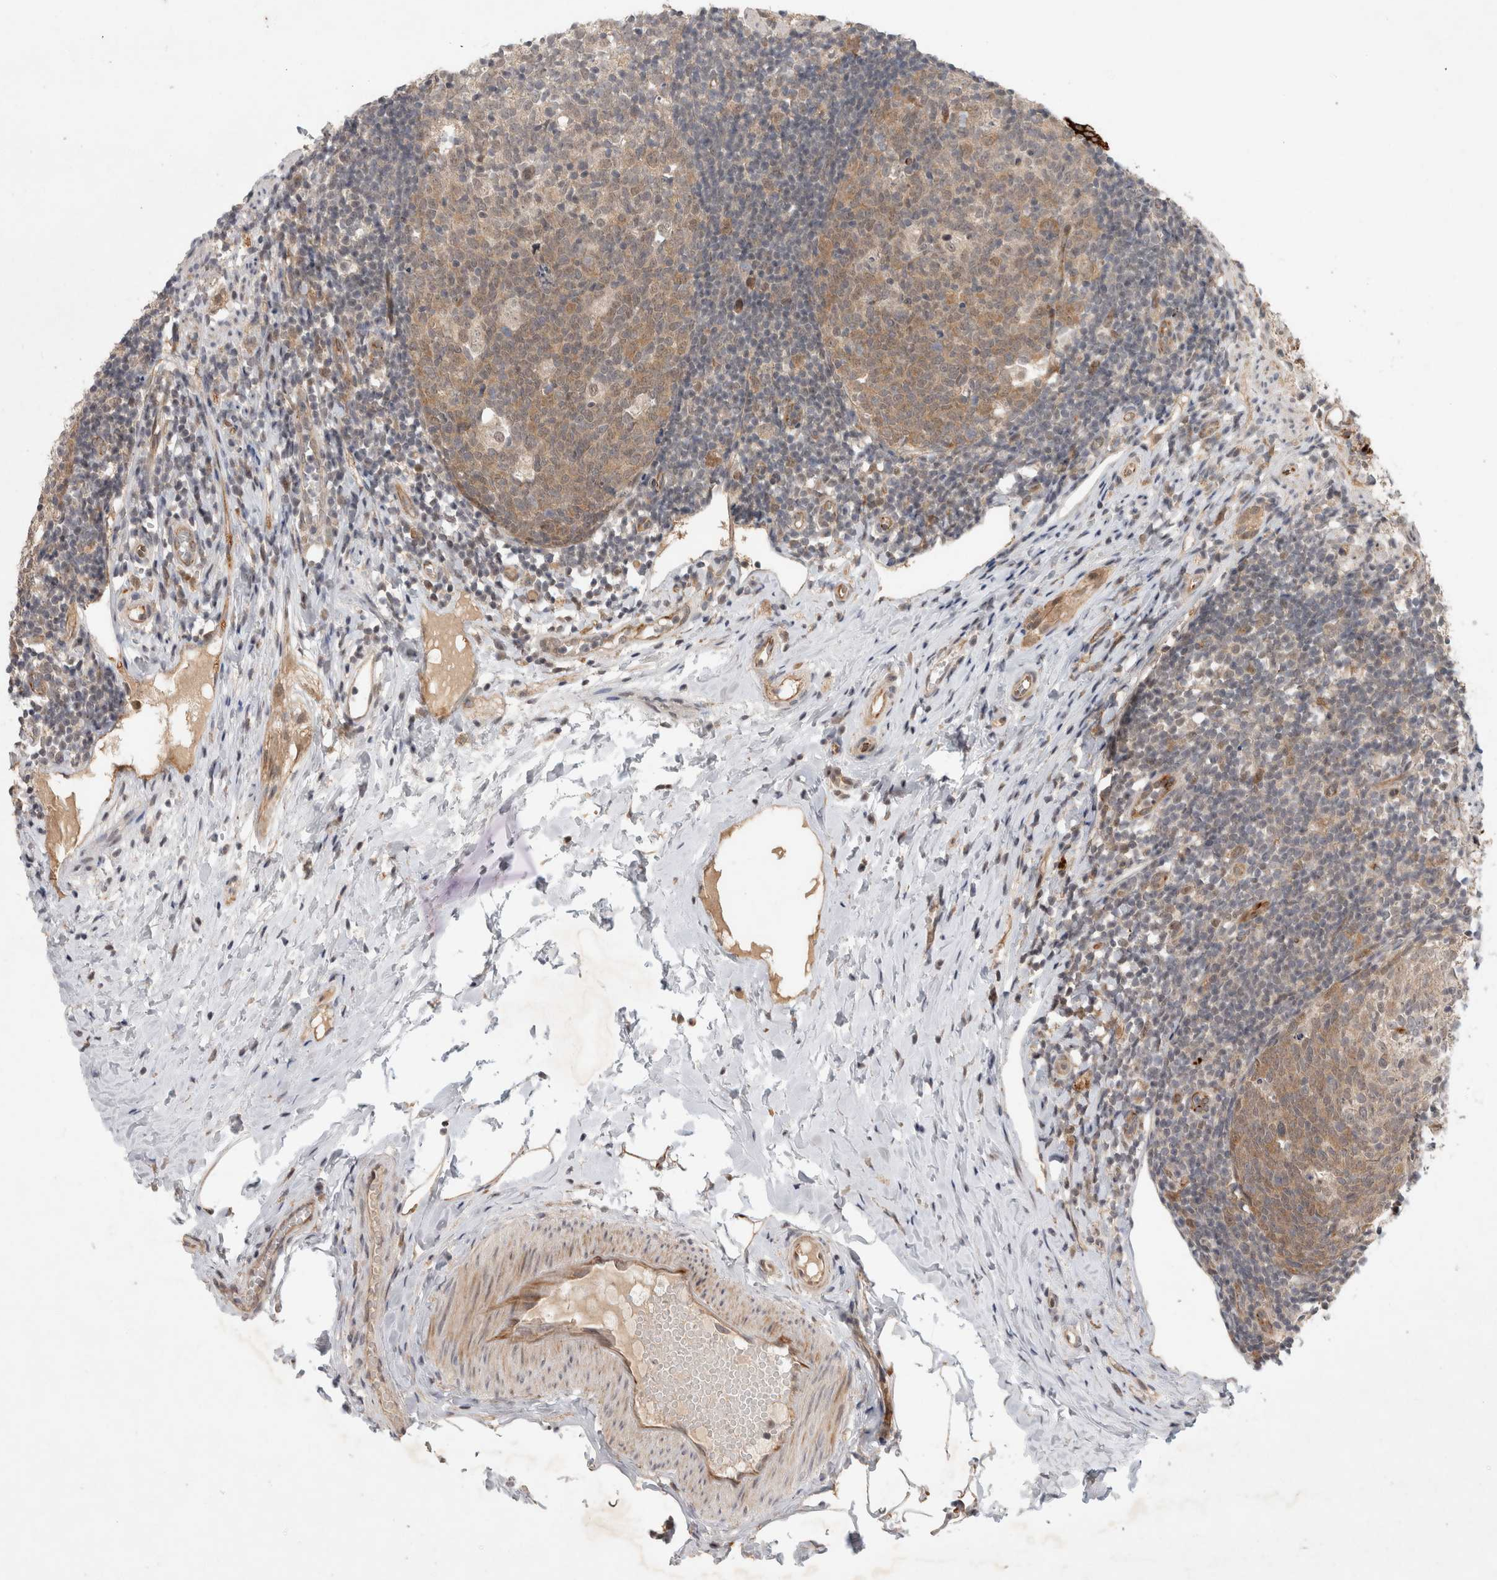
{"staining": {"intensity": "moderate", "quantity": ">75%", "location": "cytoplasmic/membranous"}, "tissue": "appendix", "cell_type": "Glandular cells", "image_type": "normal", "snomed": [{"axis": "morphology", "description": "Normal tissue, NOS"}, {"axis": "topography", "description": "Appendix"}], "caption": "Immunohistochemical staining of benign human appendix shows medium levels of moderate cytoplasmic/membranous positivity in about >75% of glandular cells. The protein is shown in brown color, while the nuclei are stained blue.", "gene": "CRISPLD1", "patient": {"sex": "female", "age": 20}}